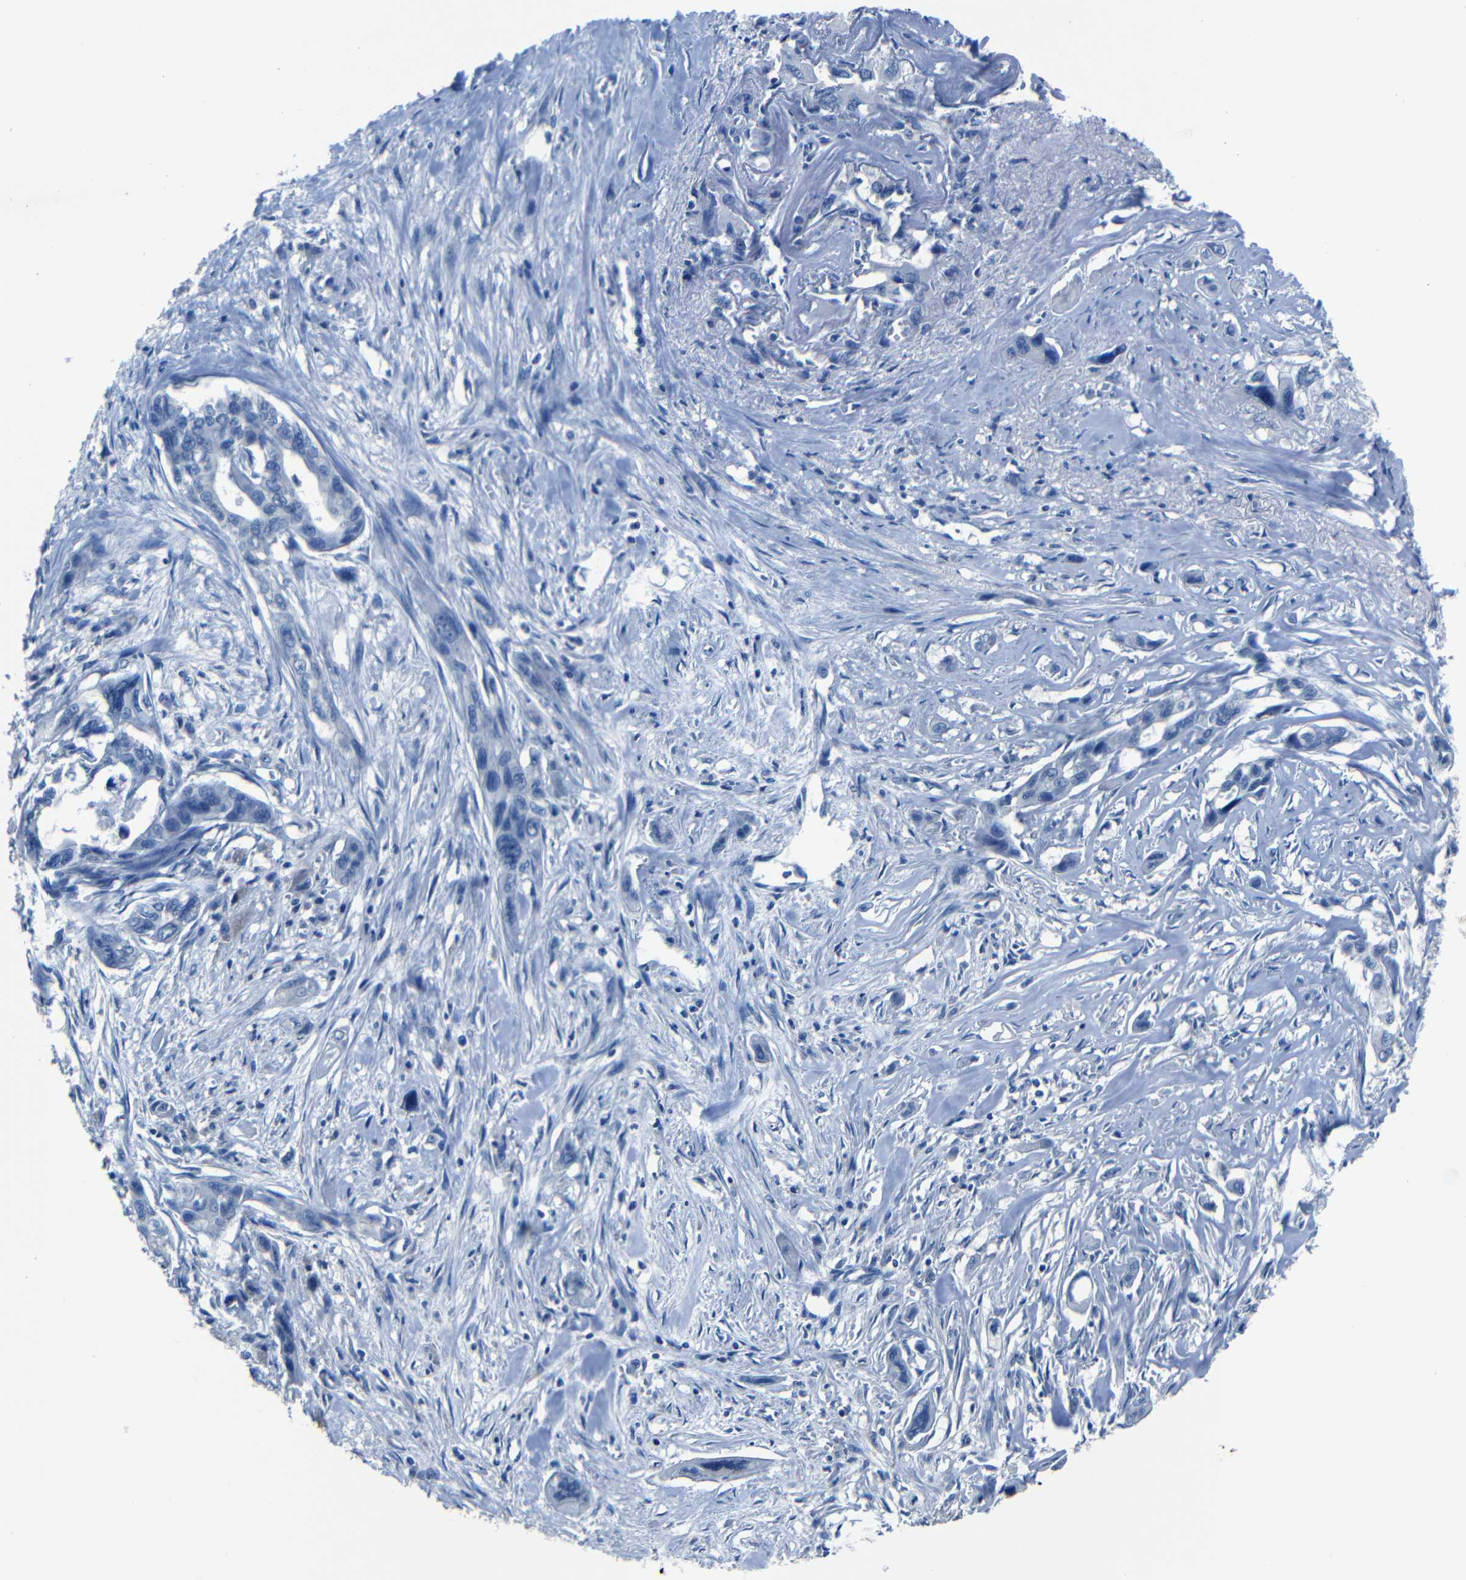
{"staining": {"intensity": "negative", "quantity": "none", "location": "none"}, "tissue": "pancreatic cancer", "cell_type": "Tumor cells", "image_type": "cancer", "snomed": [{"axis": "morphology", "description": "Adenocarcinoma, NOS"}, {"axis": "topography", "description": "Pancreas"}], "caption": "Pancreatic cancer (adenocarcinoma) was stained to show a protein in brown. There is no significant expression in tumor cells.", "gene": "NCMAP", "patient": {"sex": "male", "age": 73}}